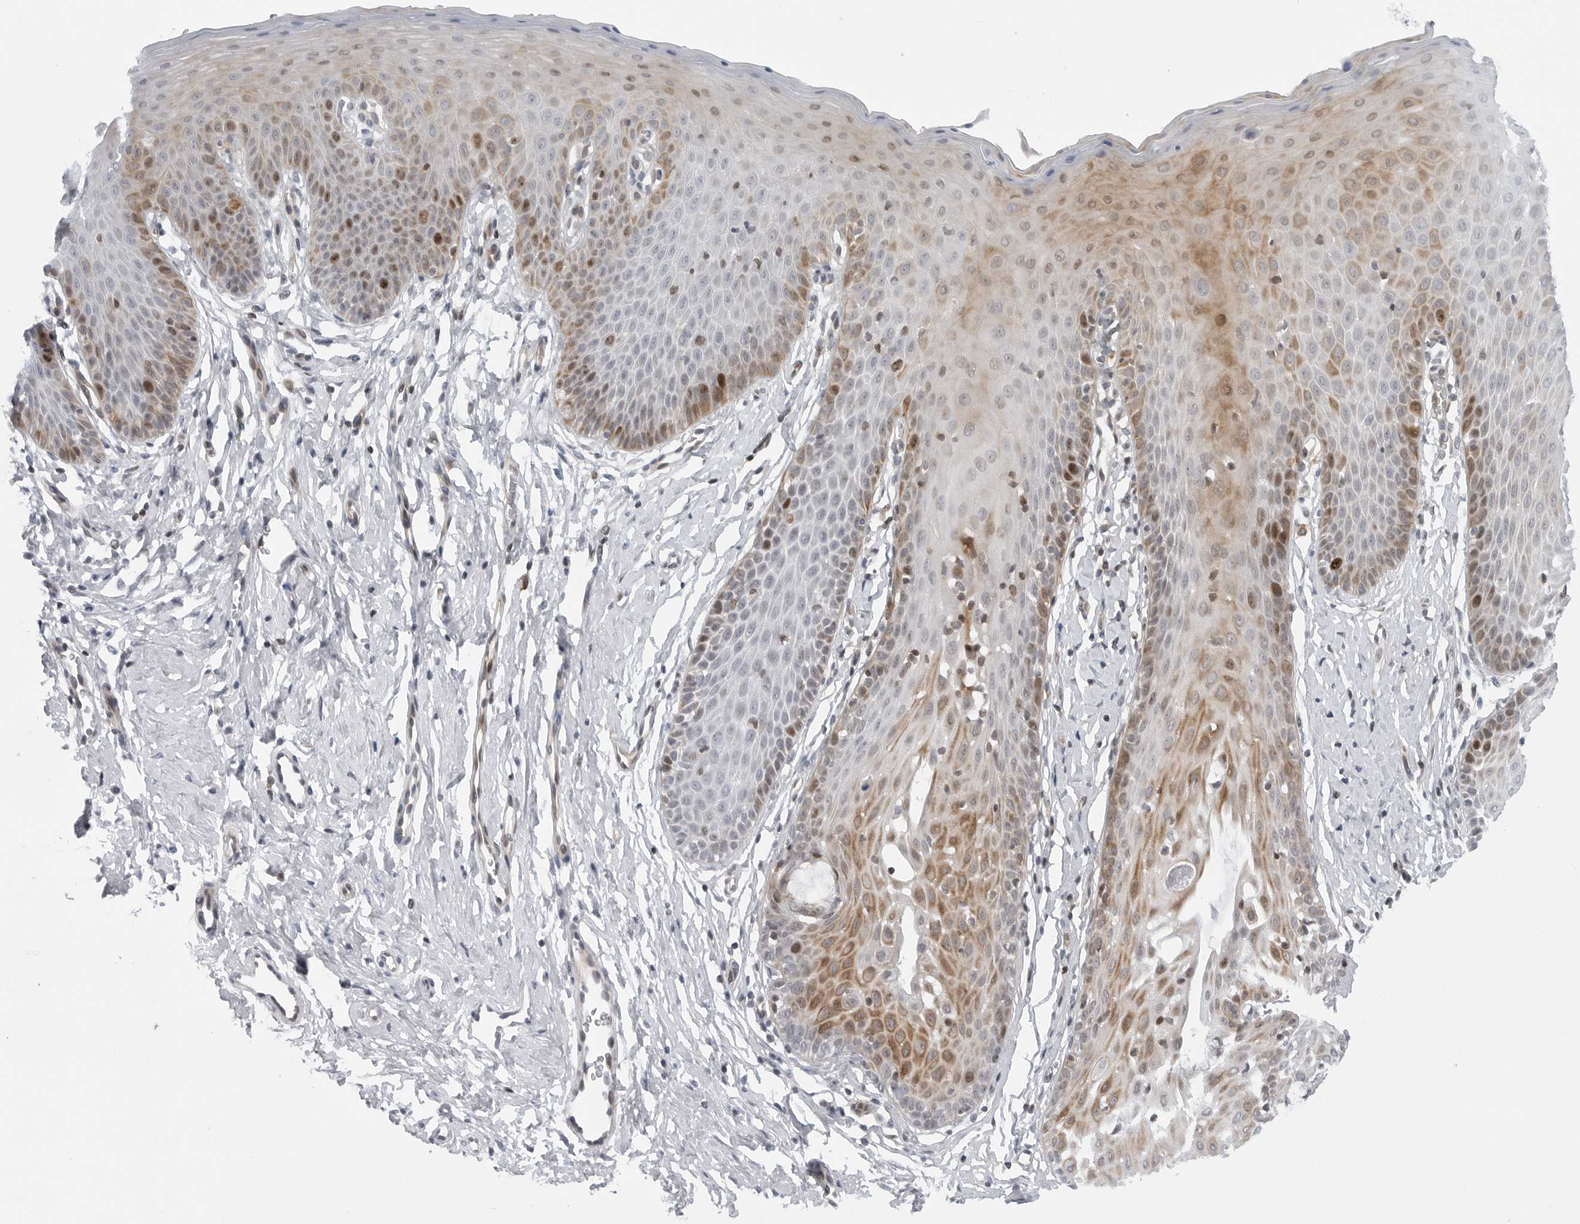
{"staining": {"intensity": "negative", "quantity": "none", "location": "none"}, "tissue": "cervix", "cell_type": "Glandular cells", "image_type": "normal", "snomed": [{"axis": "morphology", "description": "Normal tissue, NOS"}, {"axis": "topography", "description": "Cervix"}], "caption": "Immunohistochemistry (IHC) image of unremarkable cervix: cervix stained with DAB (3,3'-diaminobenzidine) shows no significant protein staining in glandular cells.", "gene": "FAM135B", "patient": {"sex": "female", "age": 36}}